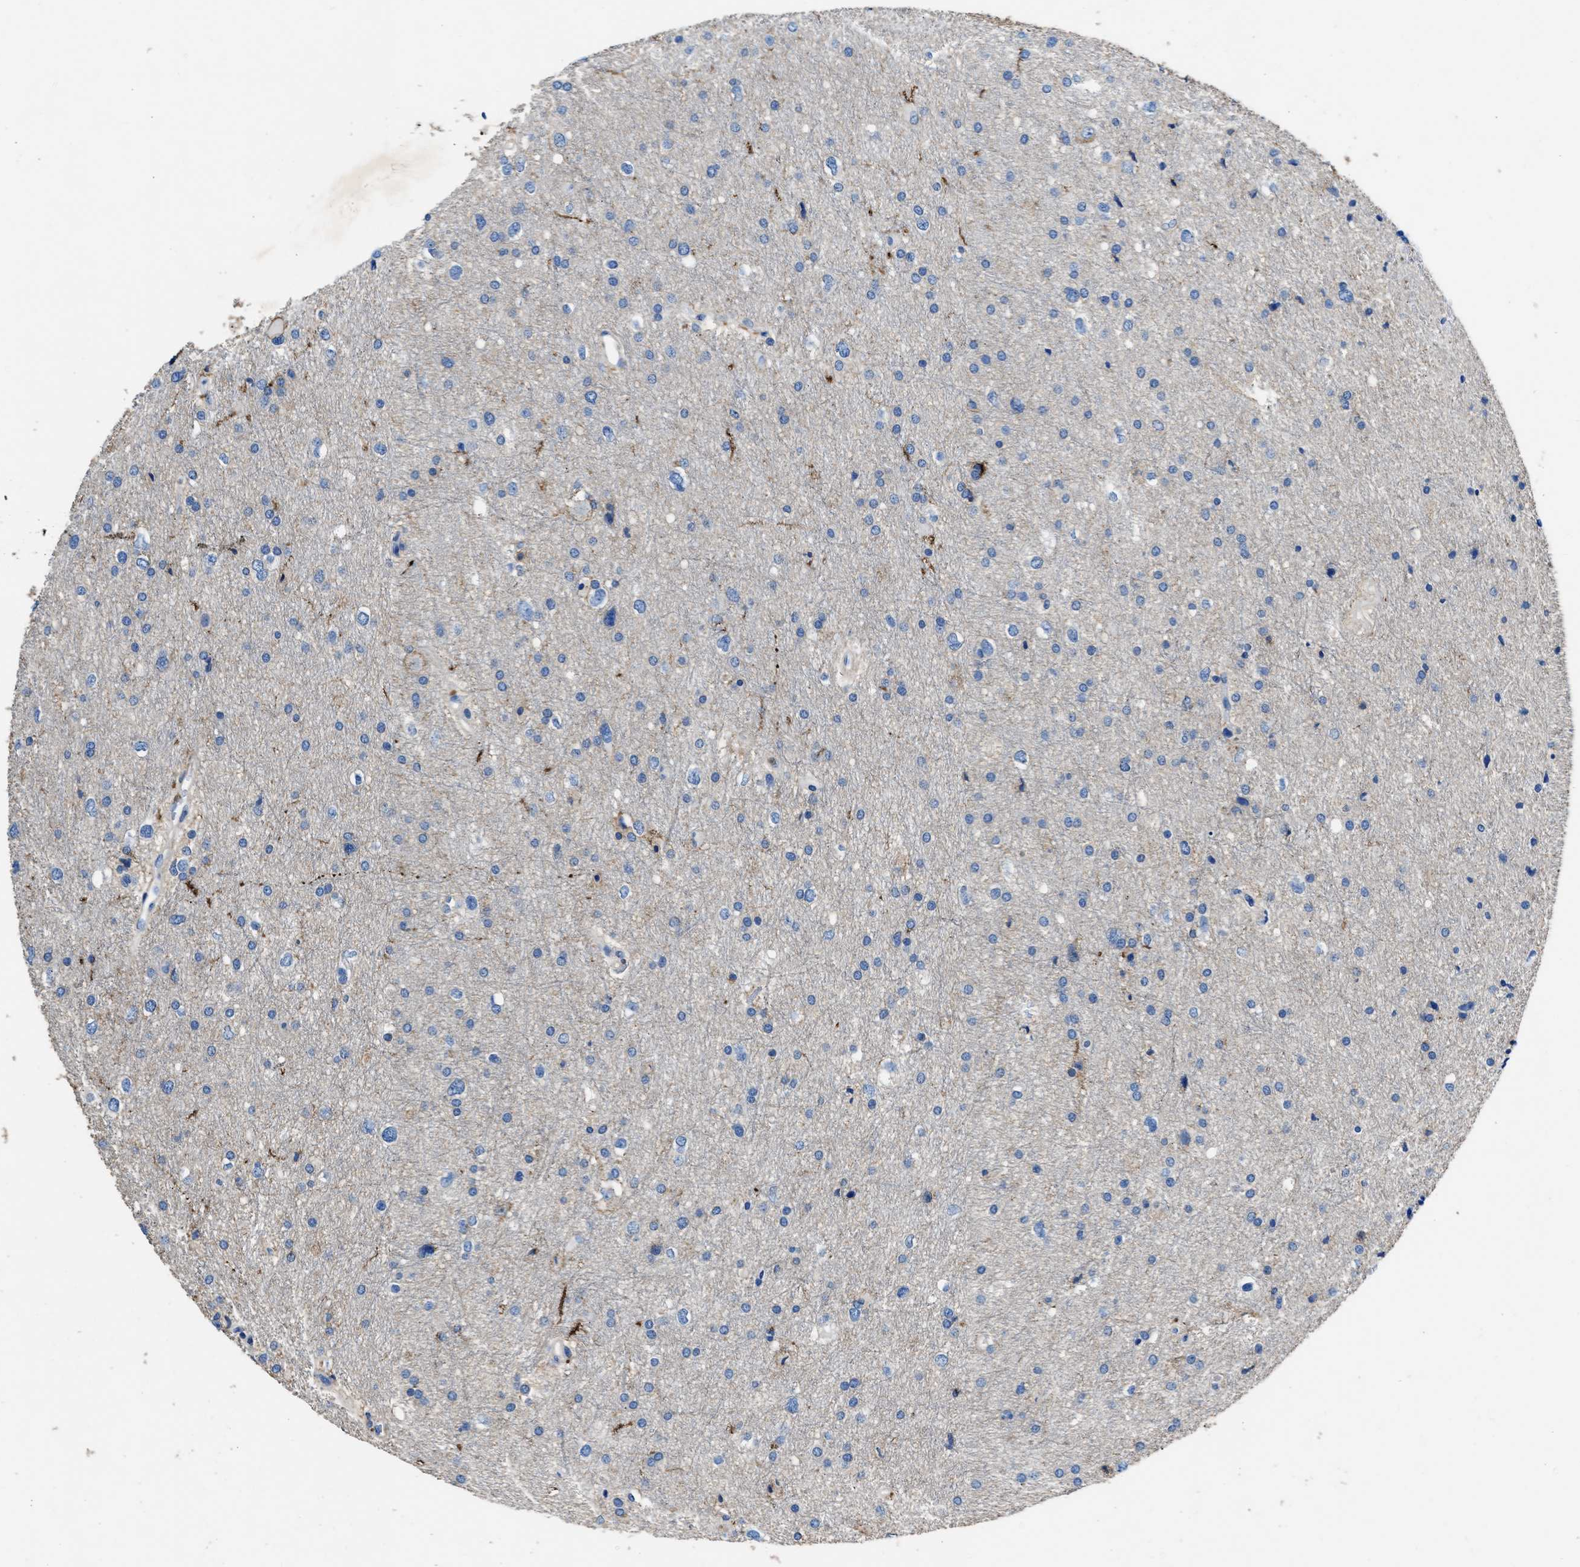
{"staining": {"intensity": "negative", "quantity": "none", "location": "none"}, "tissue": "glioma", "cell_type": "Tumor cells", "image_type": "cancer", "snomed": [{"axis": "morphology", "description": "Glioma, malignant, Low grade"}, {"axis": "topography", "description": "Brain"}], "caption": "IHC micrograph of neoplastic tissue: human glioma stained with DAB (3,3'-diaminobenzidine) displays no significant protein positivity in tumor cells. (DAB (3,3'-diaminobenzidine) immunohistochemistry visualized using brightfield microscopy, high magnification).", "gene": "KCNQ4", "patient": {"sex": "female", "age": 37}}